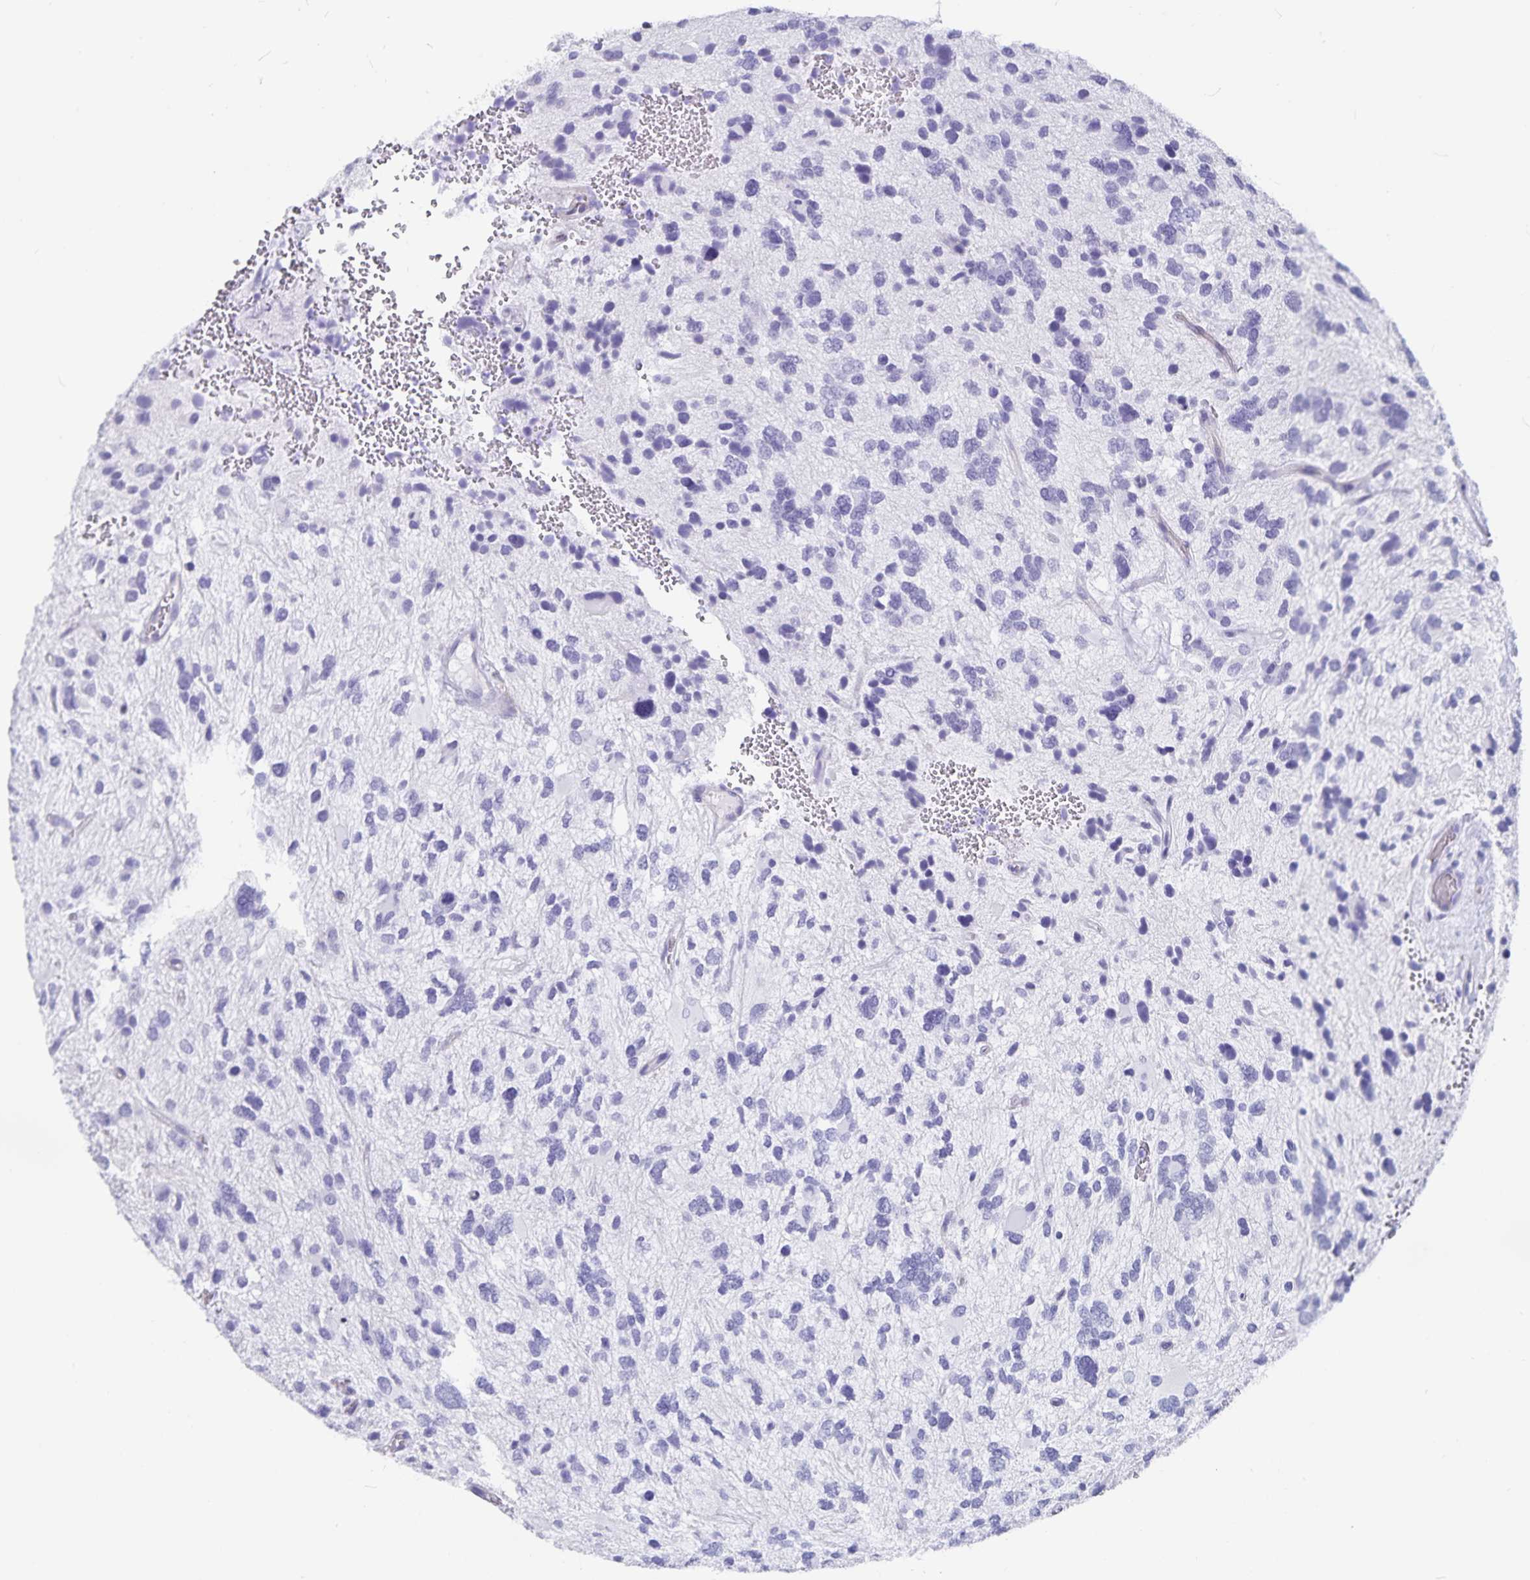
{"staining": {"intensity": "negative", "quantity": "none", "location": "none"}, "tissue": "glioma", "cell_type": "Tumor cells", "image_type": "cancer", "snomed": [{"axis": "morphology", "description": "Glioma, malignant, High grade"}, {"axis": "topography", "description": "Brain"}], "caption": "Immunohistochemical staining of human glioma shows no significant expression in tumor cells. (Stains: DAB (3,3'-diaminobenzidine) IHC with hematoxylin counter stain, Microscopy: brightfield microscopy at high magnification).", "gene": "PLAC1", "patient": {"sex": "female", "age": 11}}